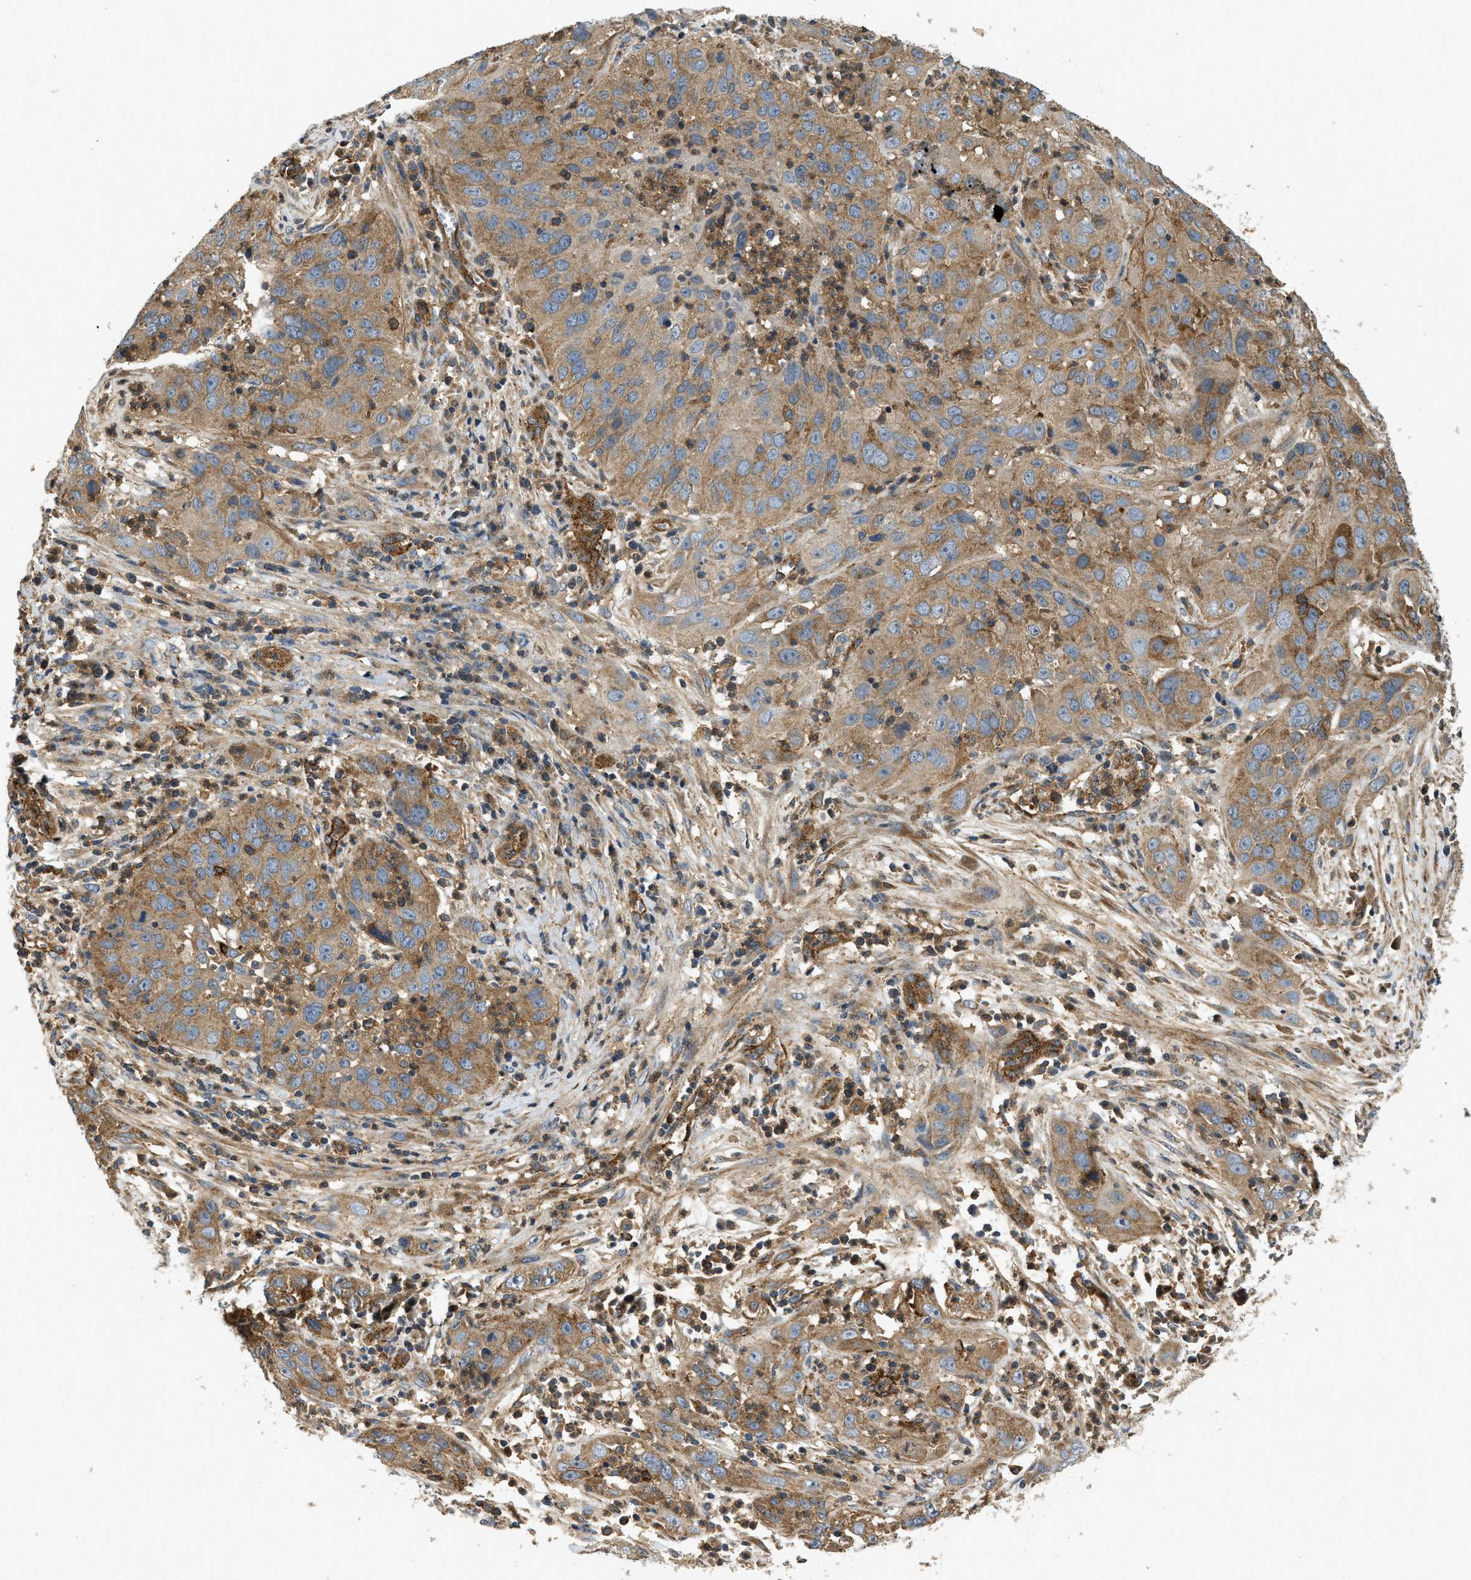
{"staining": {"intensity": "moderate", "quantity": ">75%", "location": "cytoplasmic/membranous"}, "tissue": "cervical cancer", "cell_type": "Tumor cells", "image_type": "cancer", "snomed": [{"axis": "morphology", "description": "Squamous cell carcinoma, NOS"}, {"axis": "topography", "description": "Cervix"}], "caption": "Cervical cancer (squamous cell carcinoma) stained with a brown dye exhibits moderate cytoplasmic/membranous positive positivity in approximately >75% of tumor cells.", "gene": "HIP1", "patient": {"sex": "female", "age": 32}}